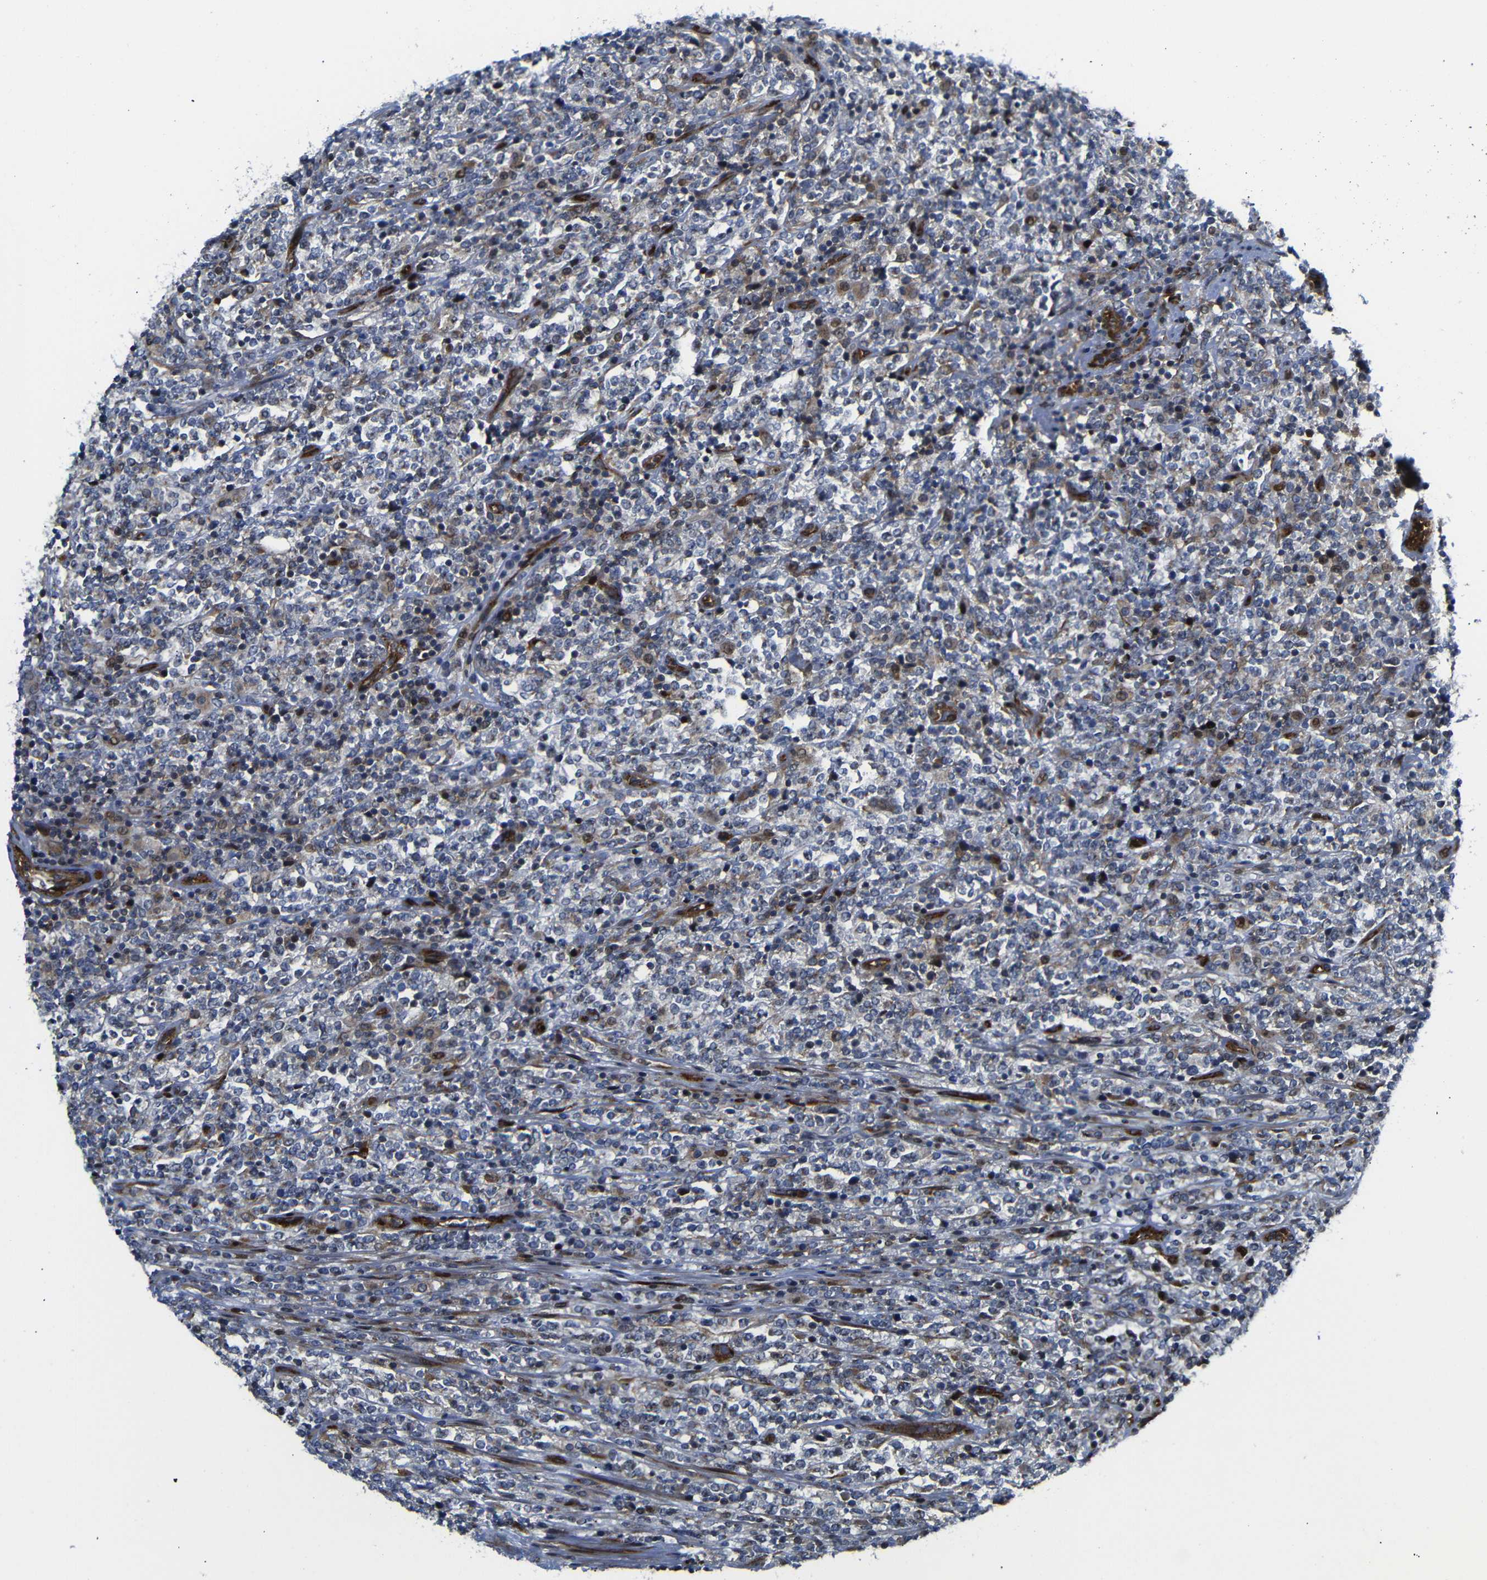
{"staining": {"intensity": "moderate", "quantity": "<25%", "location": "cytoplasmic/membranous,nuclear"}, "tissue": "lymphoma", "cell_type": "Tumor cells", "image_type": "cancer", "snomed": [{"axis": "morphology", "description": "Malignant lymphoma, non-Hodgkin's type, High grade"}, {"axis": "topography", "description": "Soft tissue"}], "caption": "The micrograph displays a brown stain indicating the presence of a protein in the cytoplasmic/membranous and nuclear of tumor cells in lymphoma.", "gene": "PARP14", "patient": {"sex": "male", "age": 18}}